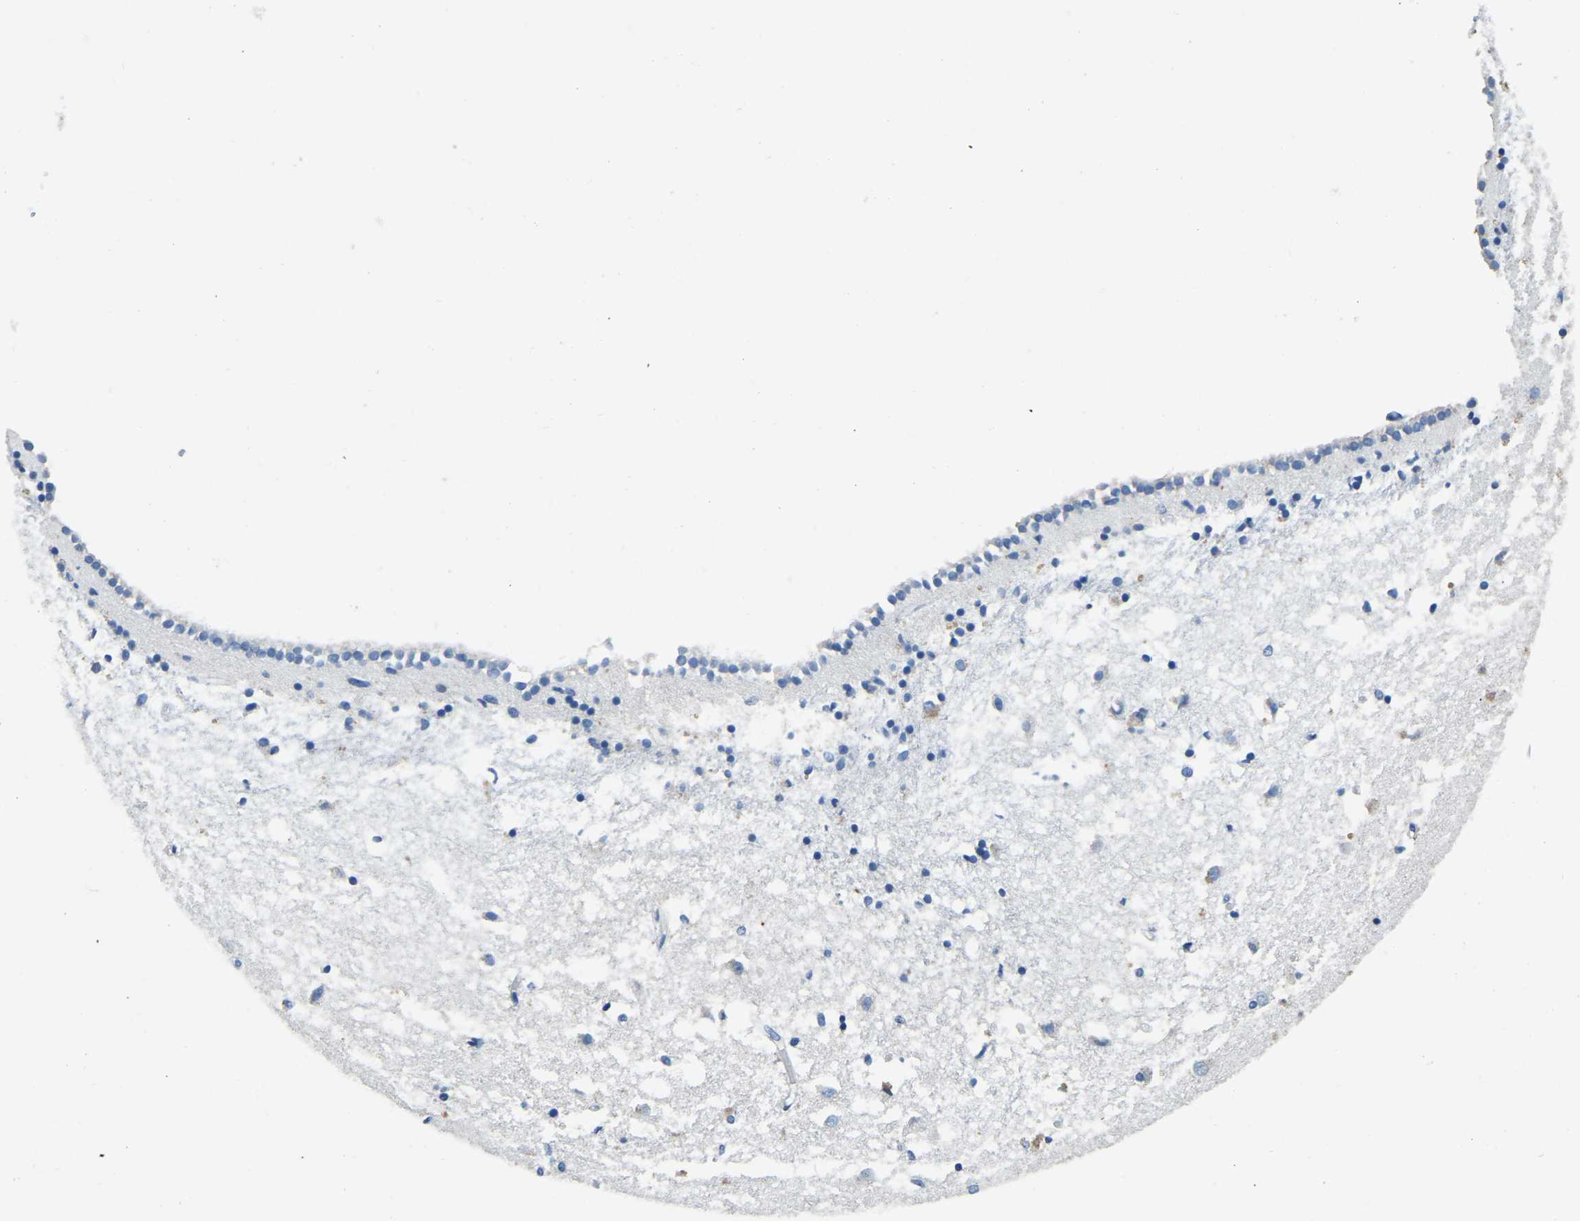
{"staining": {"intensity": "moderate", "quantity": "<25%", "location": "cytoplasmic/membranous"}, "tissue": "caudate", "cell_type": "Glial cells", "image_type": "normal", "snomed": [{"axis": "morphology", "description": "Normal tissue, NOS"}, {"axis": "topography", "description": "Lateral ventricle wall"}], "caption": "Protein positivity by immunohistochemistry shows moderate cytoplasmic/membranous positivity in about <25% of glial cells in unremarkable caudate.", "gene": "ZDHHC13", "patient": {"sex": "male", "age": 45}}